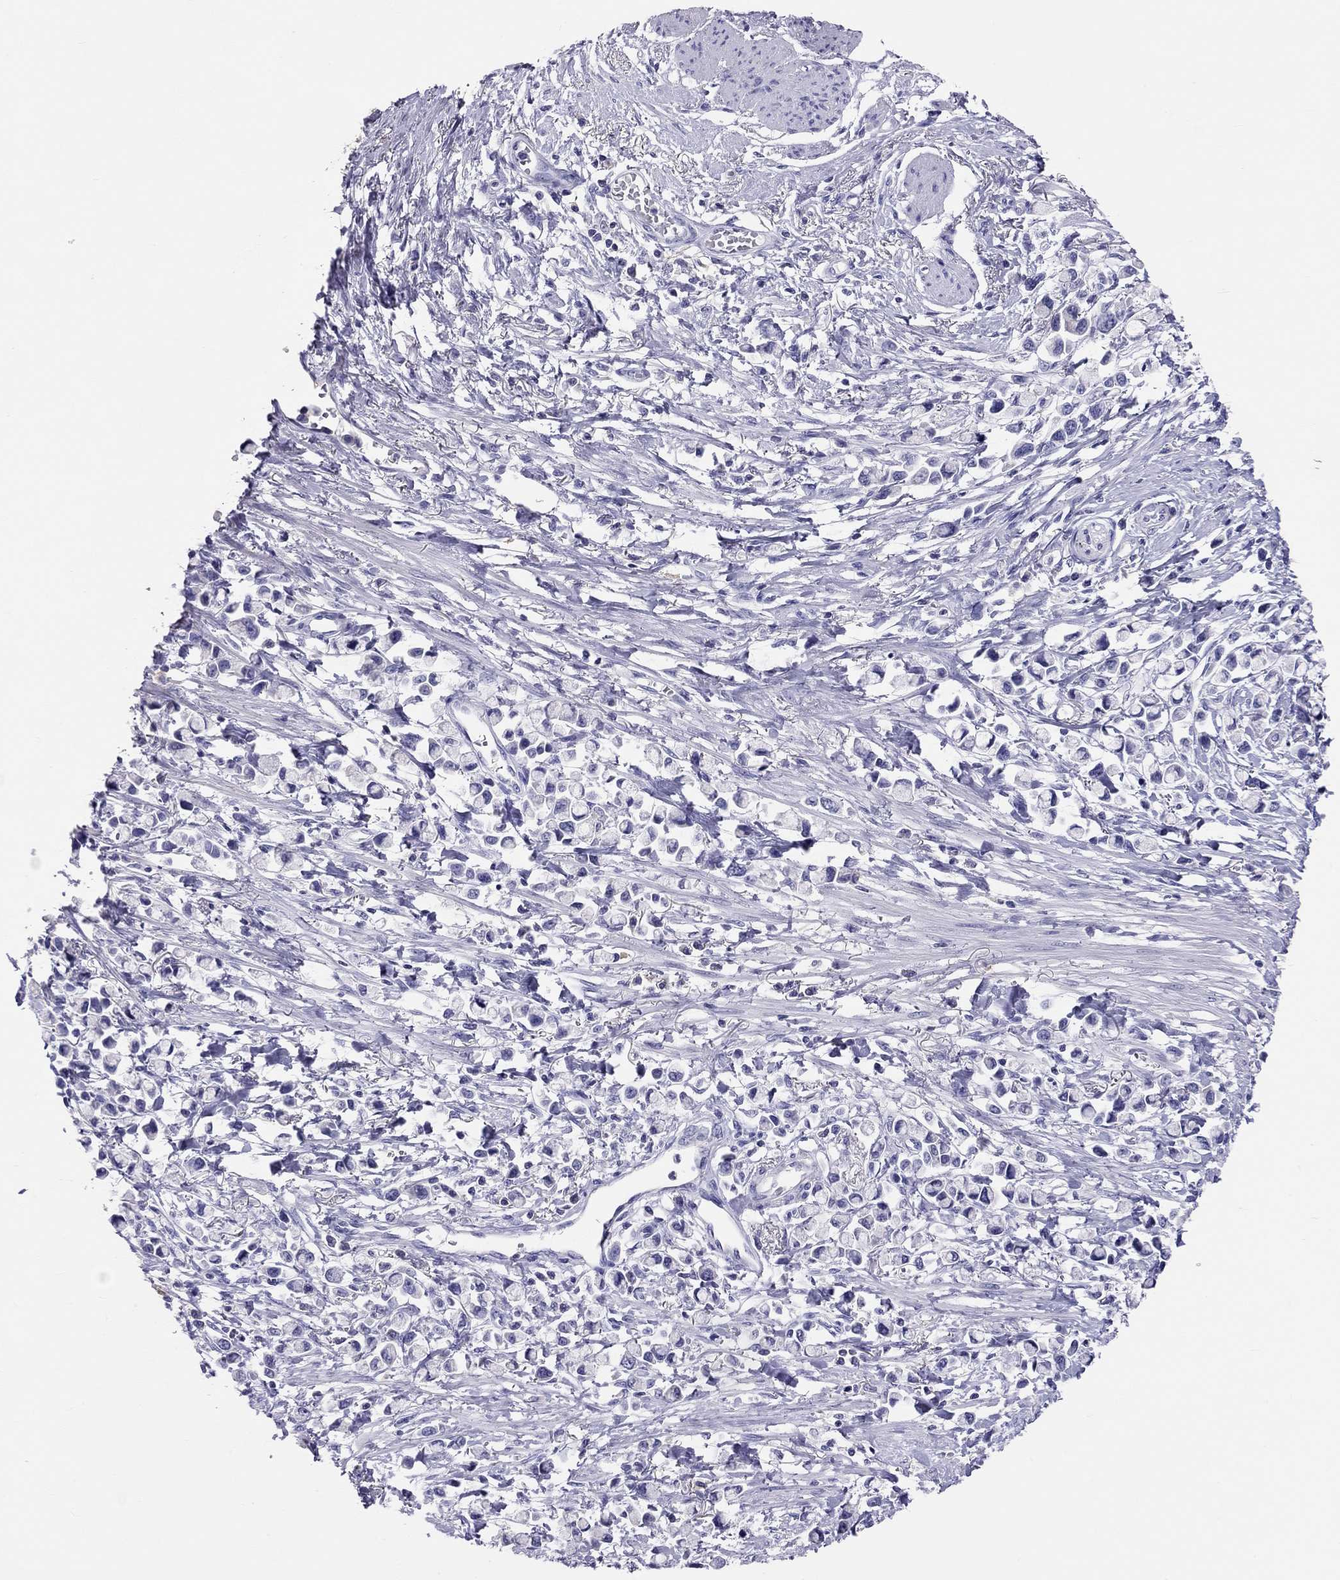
{"staining": {"intensity": "negative", "quantity": "none", "location": "none"}, "tissue": "stomach cancer", "cell_type": "Tumor cells", "image_type": "cancer", "snomed": [{"axis": "morphology", "description": "Adenocarcinoma, NOS"}, {"axis": "topography", "description": "Stomach"}], "caption": "Immunohistochemistry photomicrograph of neoplastic tissue: human stomach cancer stained with DAB (3,3'-diaminobenzidine) exhibits no significant protein expression in tumor cells.", "gene": "CALHM1", "patient": {"sex": "female", "age": 81}}